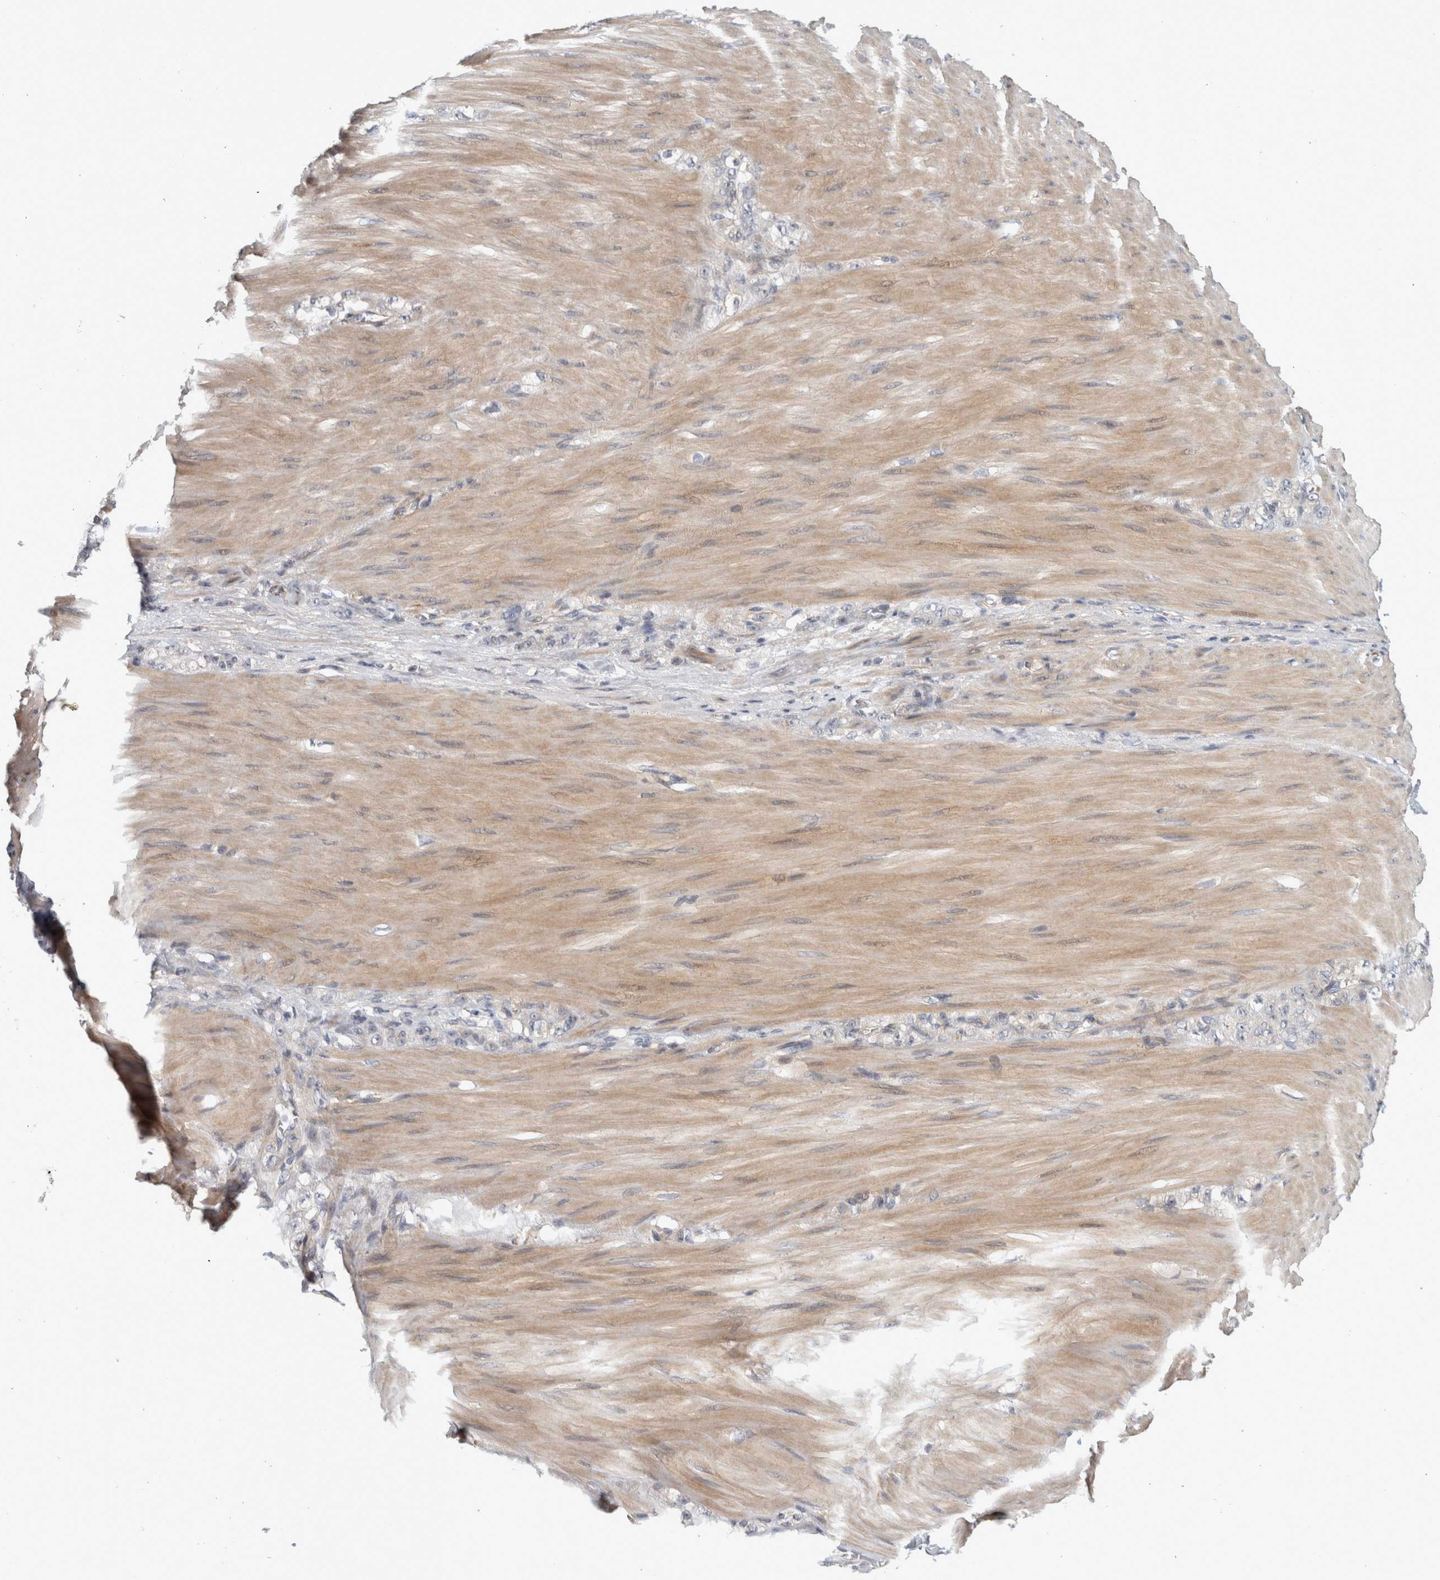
{"staining": {"intensity": "weak", "quantity": "<25%", "location": "cytoplasmic/membranous"}, "tissue": "stomach cancer", "cell_type": "Tumor cells", "image_type": "cancer", "snomed": [{"axis": "morphology", "description": "Normal tissue, NOS"}, {"axis": "morphology", "description": "Adenocarcinoma, NOS"}, {"axis": "topography", "description": "Stomach"}], "caption": "Tumor cells show no significant protein expression in adenocarcinoma (stomach).", "gene": "ZNF804B", "patient": {"sex": "male", "age": 82}}